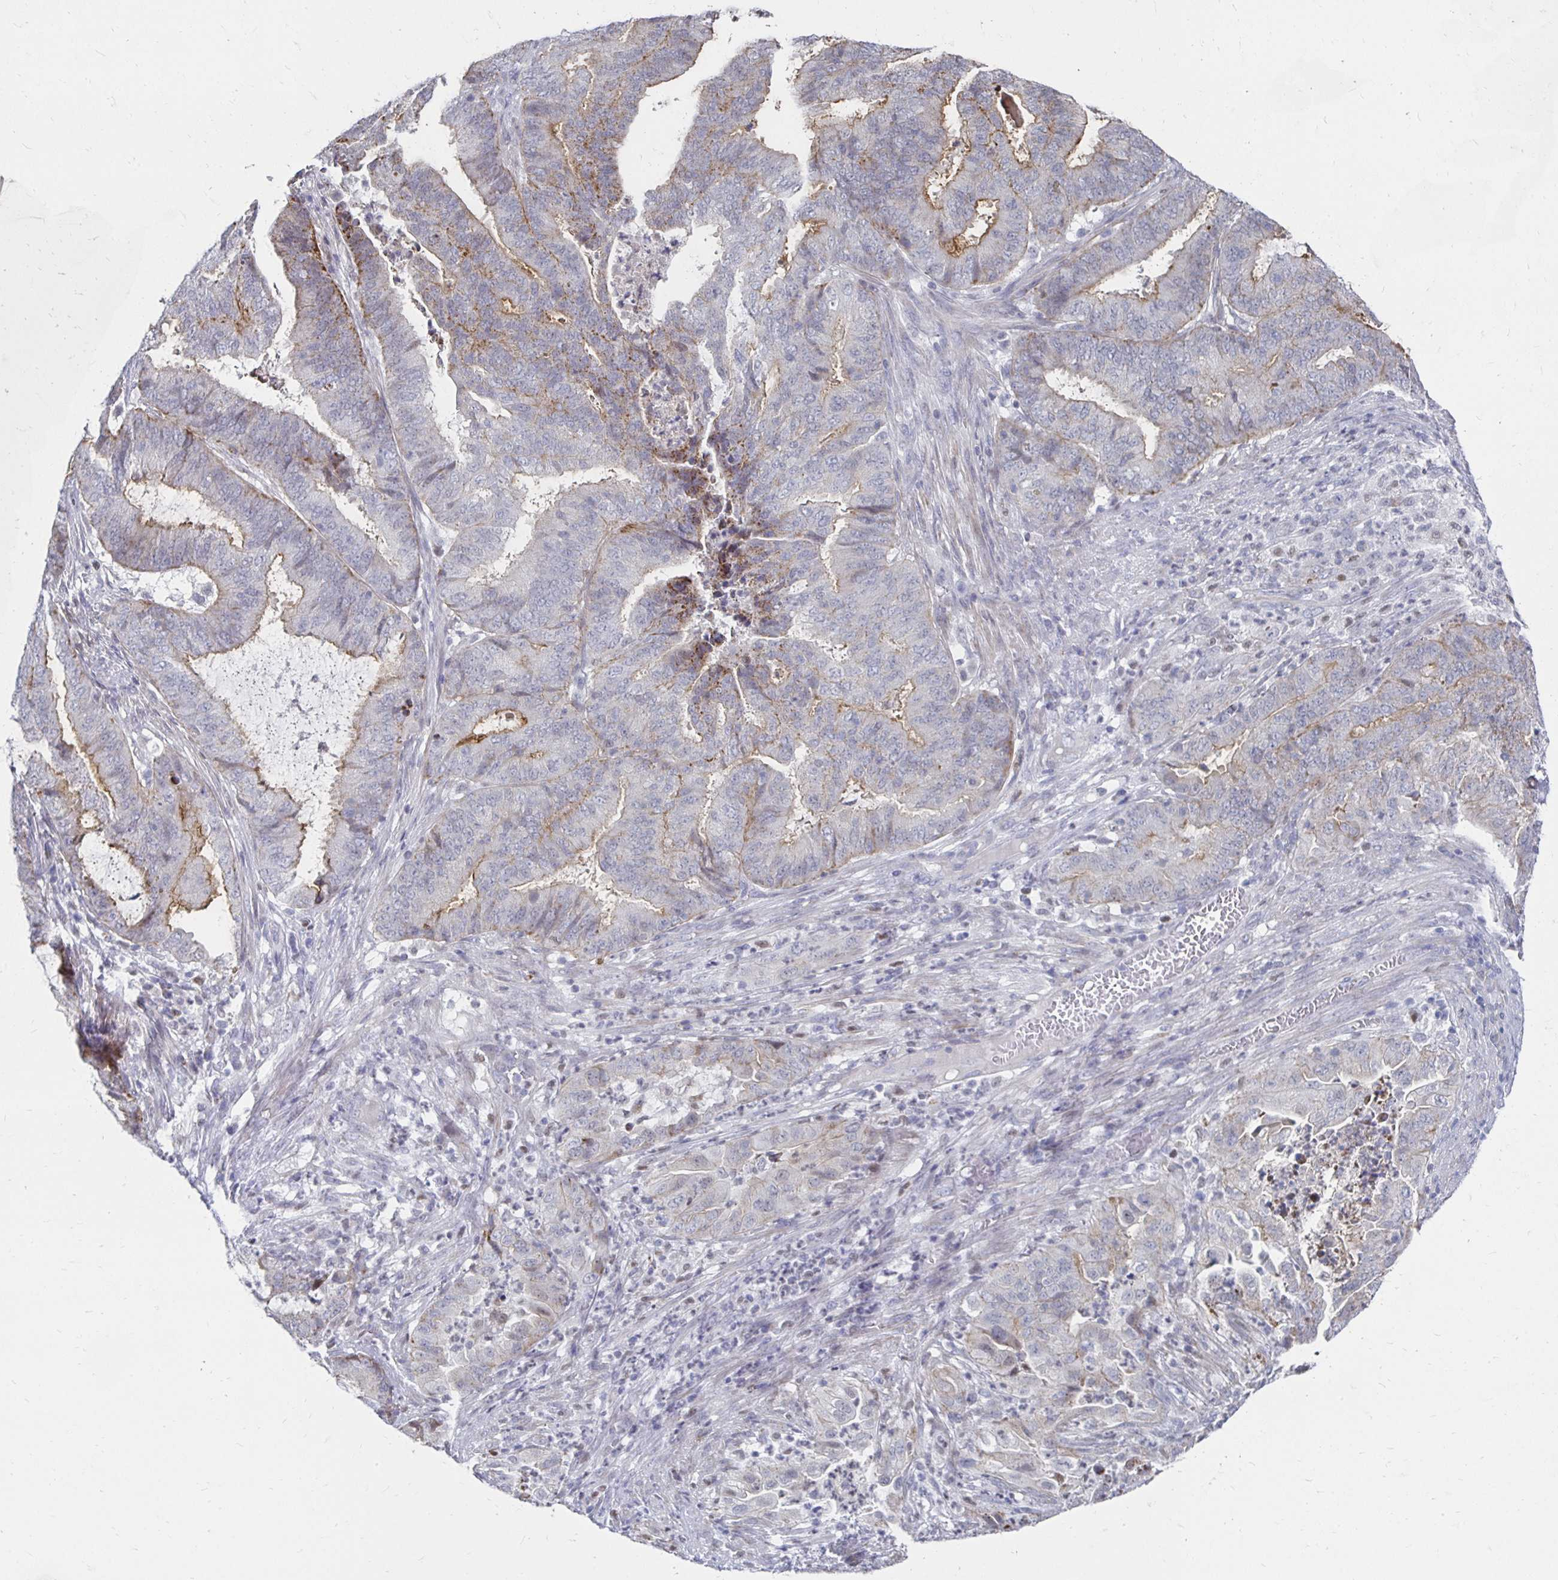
{"staining": {"intensity": "moderate", "quantity": "<25%", "location": "cytoplasmic/membranous"}, "tissue": "endometrial cancer", "cell_type": "Tumor cells", "image_type": "cancer", "snomed": [{"axis": "morphology", "description": "Adenocarcinoma, NOS"}, {"axis": "topography", "description": "Endometrium"}], "caption": "Endometrial cancer was stained to show a protein in brown. There is low levels of moderate cytoplasmic/membranous staining in about <25% of tumor cells.", "gene": "NOCT", "patient": {"sex": "female", "age": 51}}